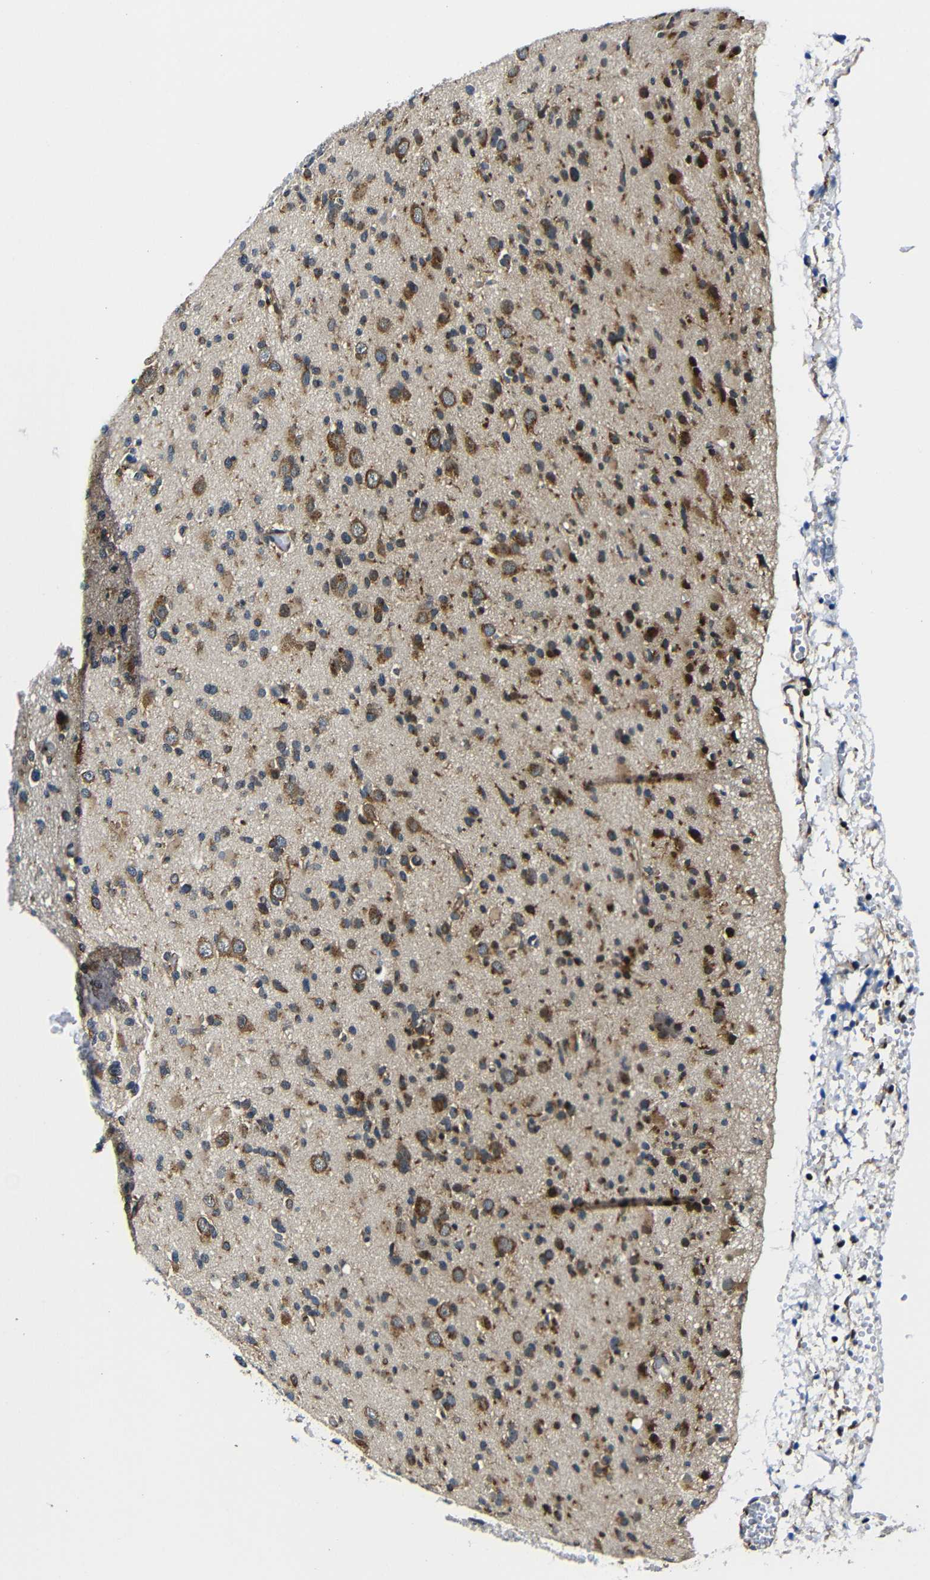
{"staining": {"intensity": "moderate", "quantity": ">75%", "location": "cytoplasmic/membranous"}, "tissue": "glioma", "cell_type": "Tumor cells", "image_type": "cancer", "snomed": [{"axis": "morphology", "description": "Glioma, malignant, Low grade"}, {"axis": "topography", "description": "Brain"}], "caption": "Protein staining demonstrates moderate cytoplasmic/membranous staining in about >75% of tumor cells in malignant low-grade glioma. (Stains: DAB in brown, nuclei in blue, Microscopy: brightfield microscopy at high magnification).", "gene": "ABCE1", "patient": {"sex": "female", "age": 22}}